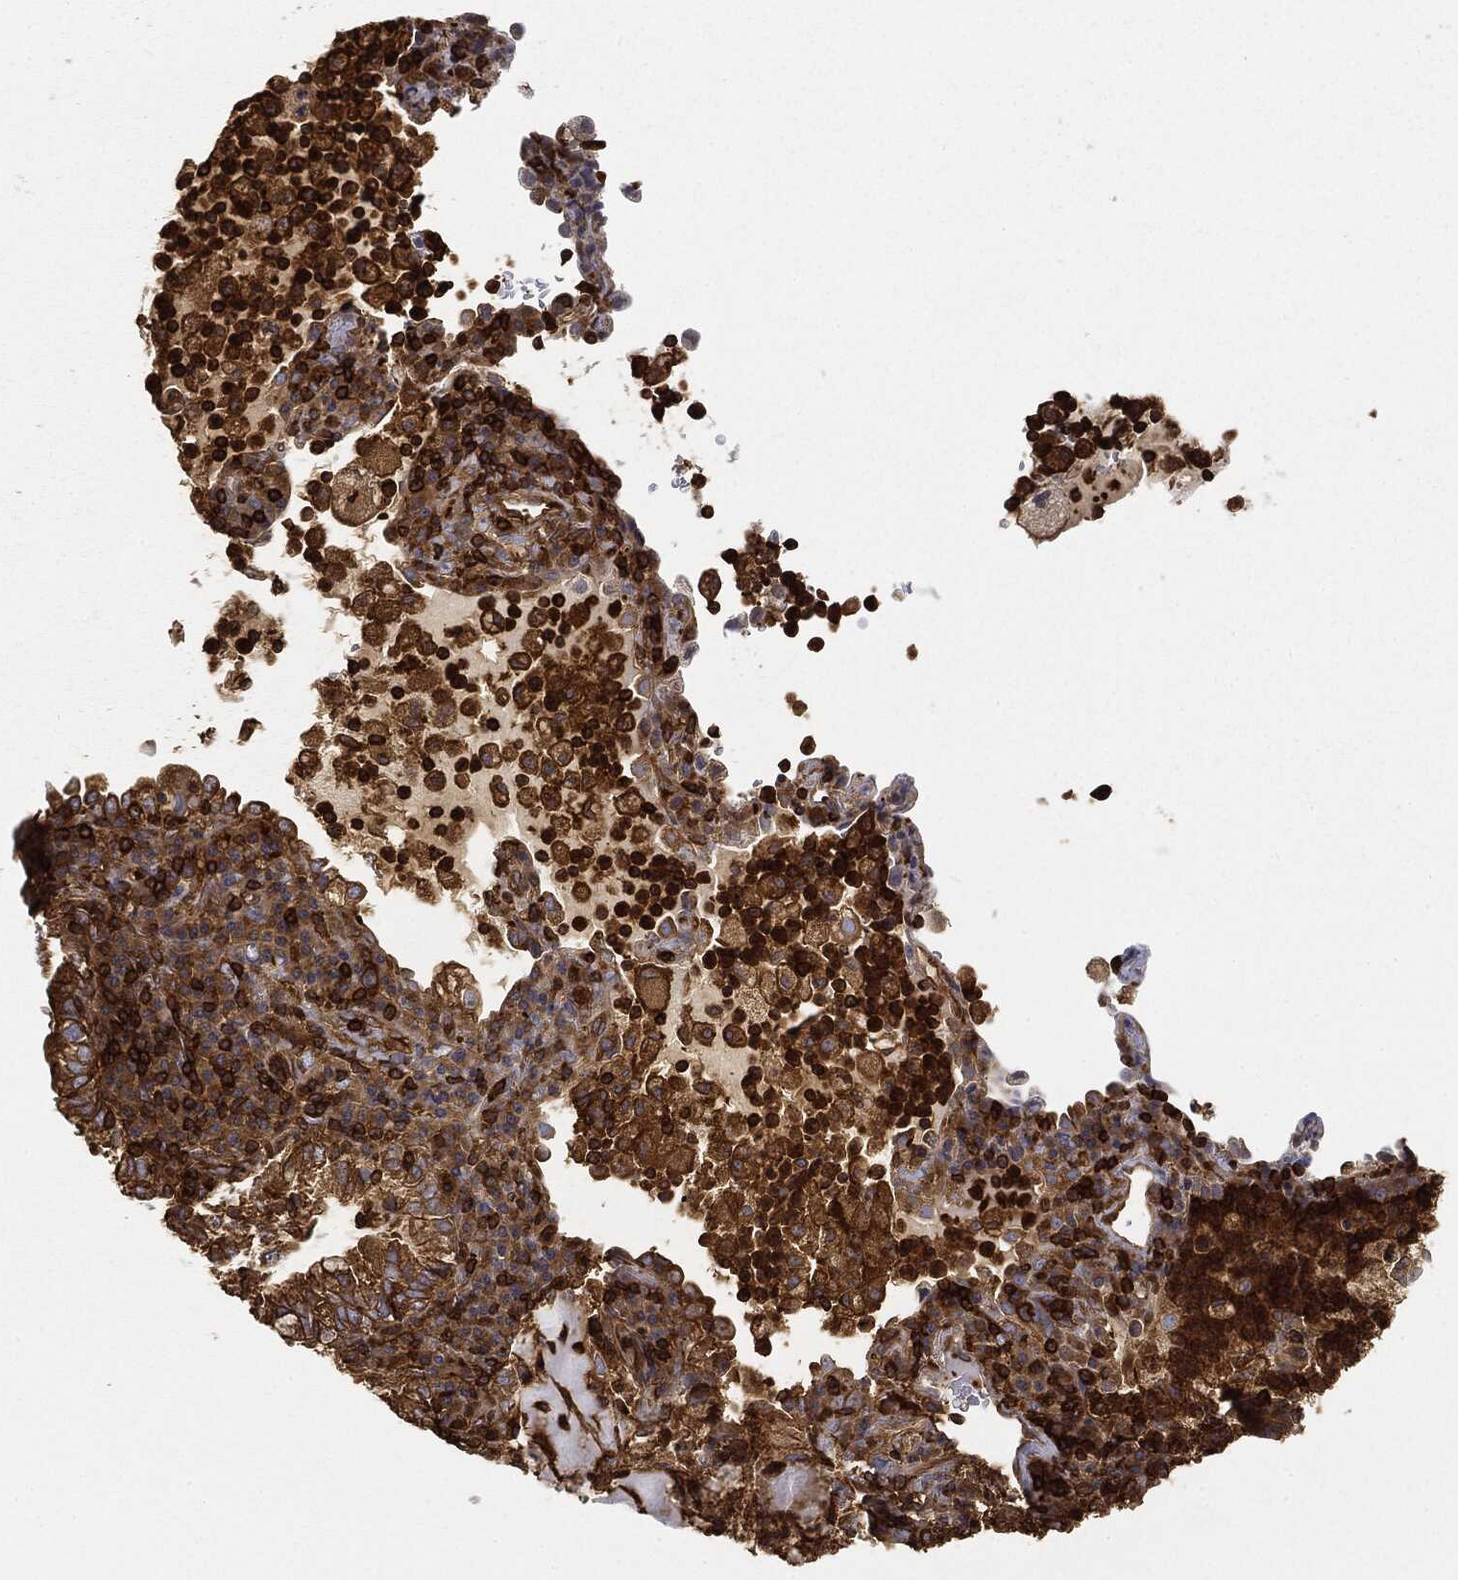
{"staining": {"intensity": "moderate", "quantity": ">75%", "location": "cytoplasmic/membranous"}, "tissue": "lung cancer", "cell_type": "Tumor cells", "image_type": "cancer", "snomed": [{"axis": "morphology", "description": "Adenocarcinoma, NOS"}, {"axis": "topography", "description": "Lung"}], "caption": "DAB immunohistochemical staining of lung cancer reveals moderate cytoplasmic/membranous protein expression in approximately >75% of tumor cells.", "gene": "WDR1", "patient": {"sex": "female", "age": 73}}